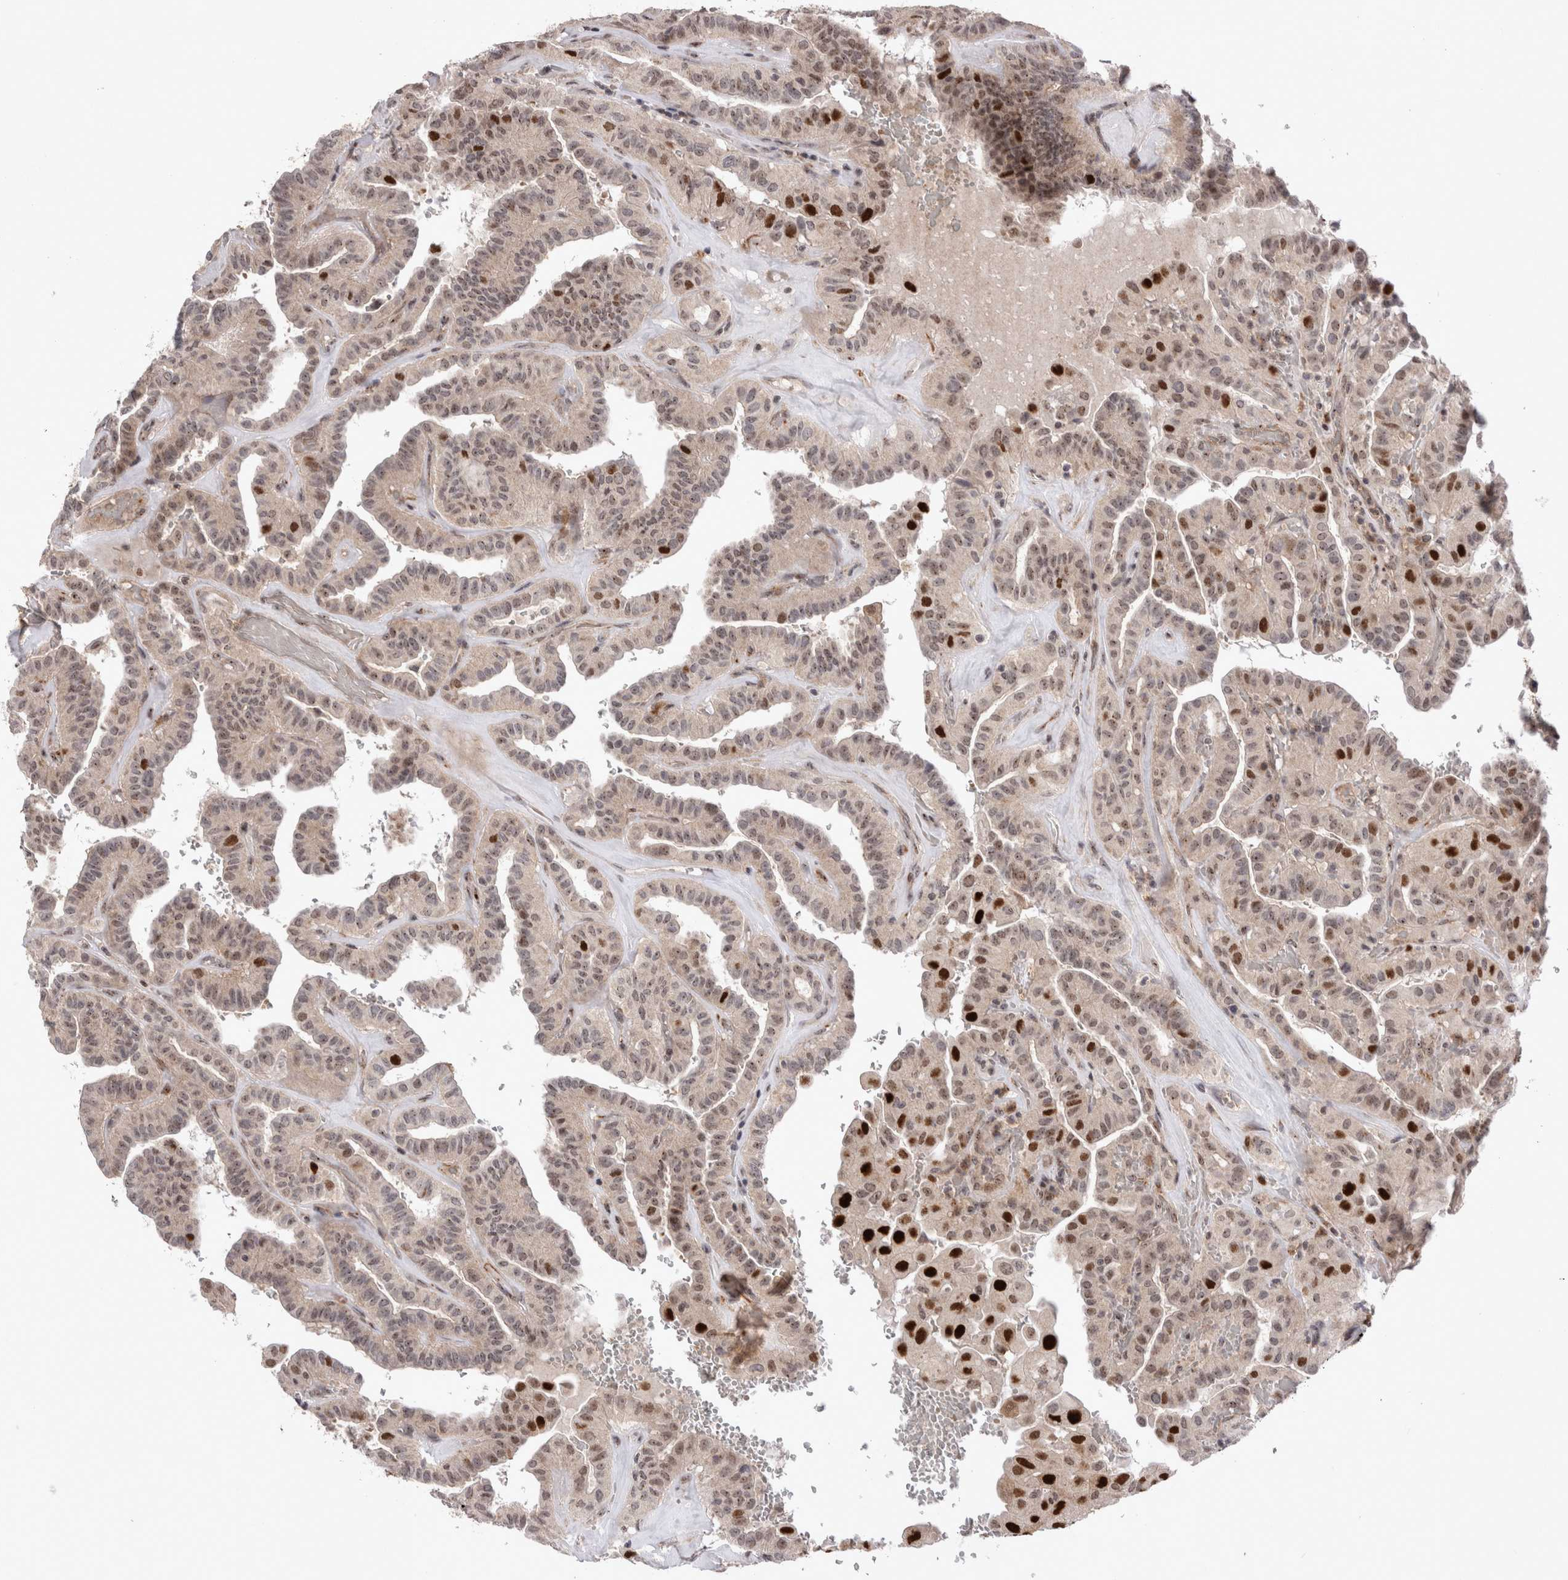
{"staining": {"intensity": "strong", "quantity": "<25%", "location": "nuclear"}, "tissue": "thyroid cancer", "cell_type": "Tumor cells", "image_type": "cancer", "snomed": [{"axis": "morphology", "description": "Papillary adenocarcinoma, NOS"}, {"axis": "topography", "description": "Thyroid gland"}], "caption": "Immunohistochemical staining of thyroid cancer displays medium levels of strong nuclear protein staining in approximately <25% of tumor cells.", "gene": "STK11", "patient": {"sex": "male", "age": 77}}